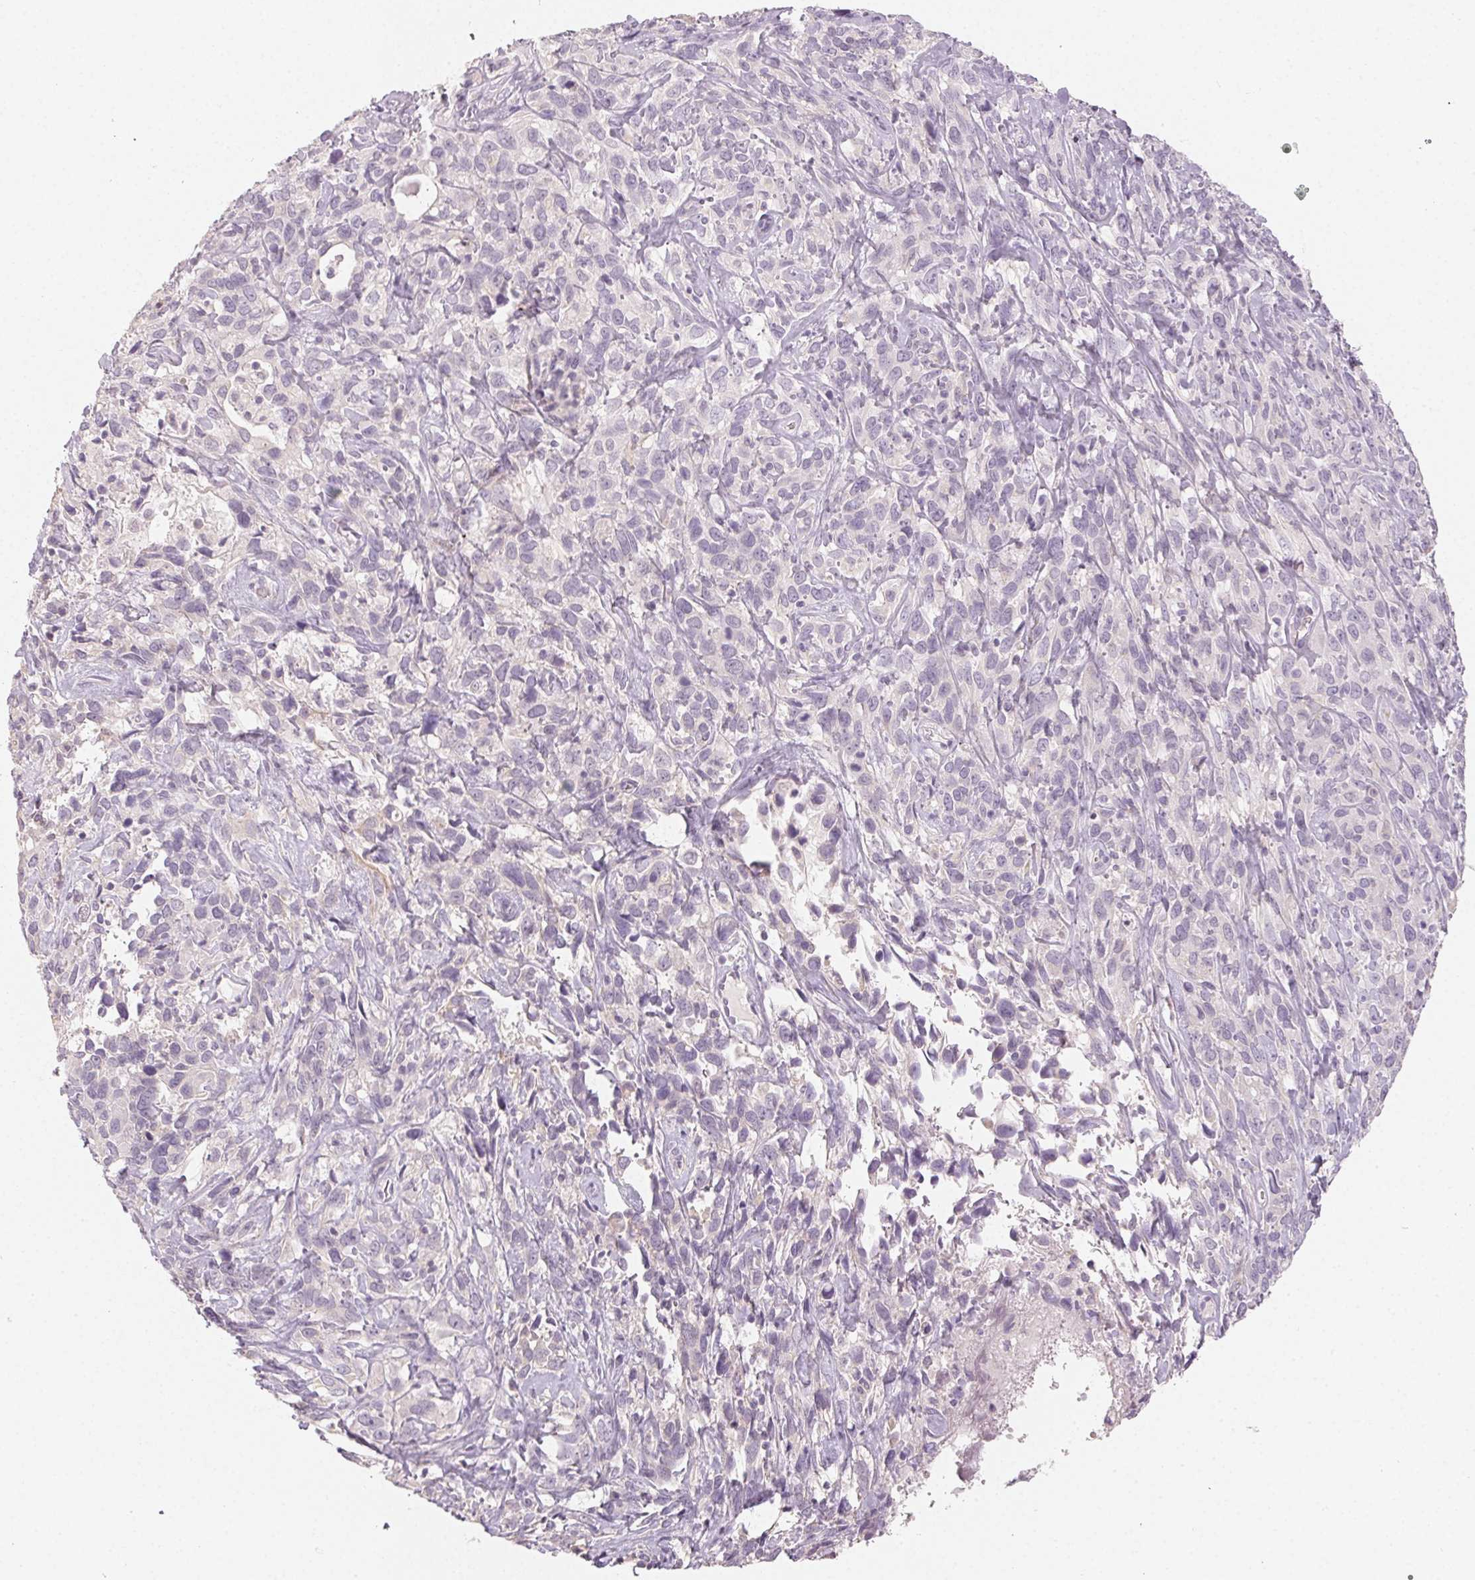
{"staining": {"intensity": "negative", "quantity": "none", "location": "none"}, "tissue": "cervical cancer", "cell_type": "Tumor cells", "image_type": "cancer", "snomed": [{"axis": "morphology", "description": "Normal tissue, NOS"}, {"axis": "morphology", "description": "Squamous cell carcinoma, NOS"}, {"axis": "topography", "description": "Cervix"}], "caption": "Tumor cells are negative for protein expression in human squamous cell carcinoma (cervical).", "gene": "LVRN", "patient": {"sex": "female", "age": 51}}